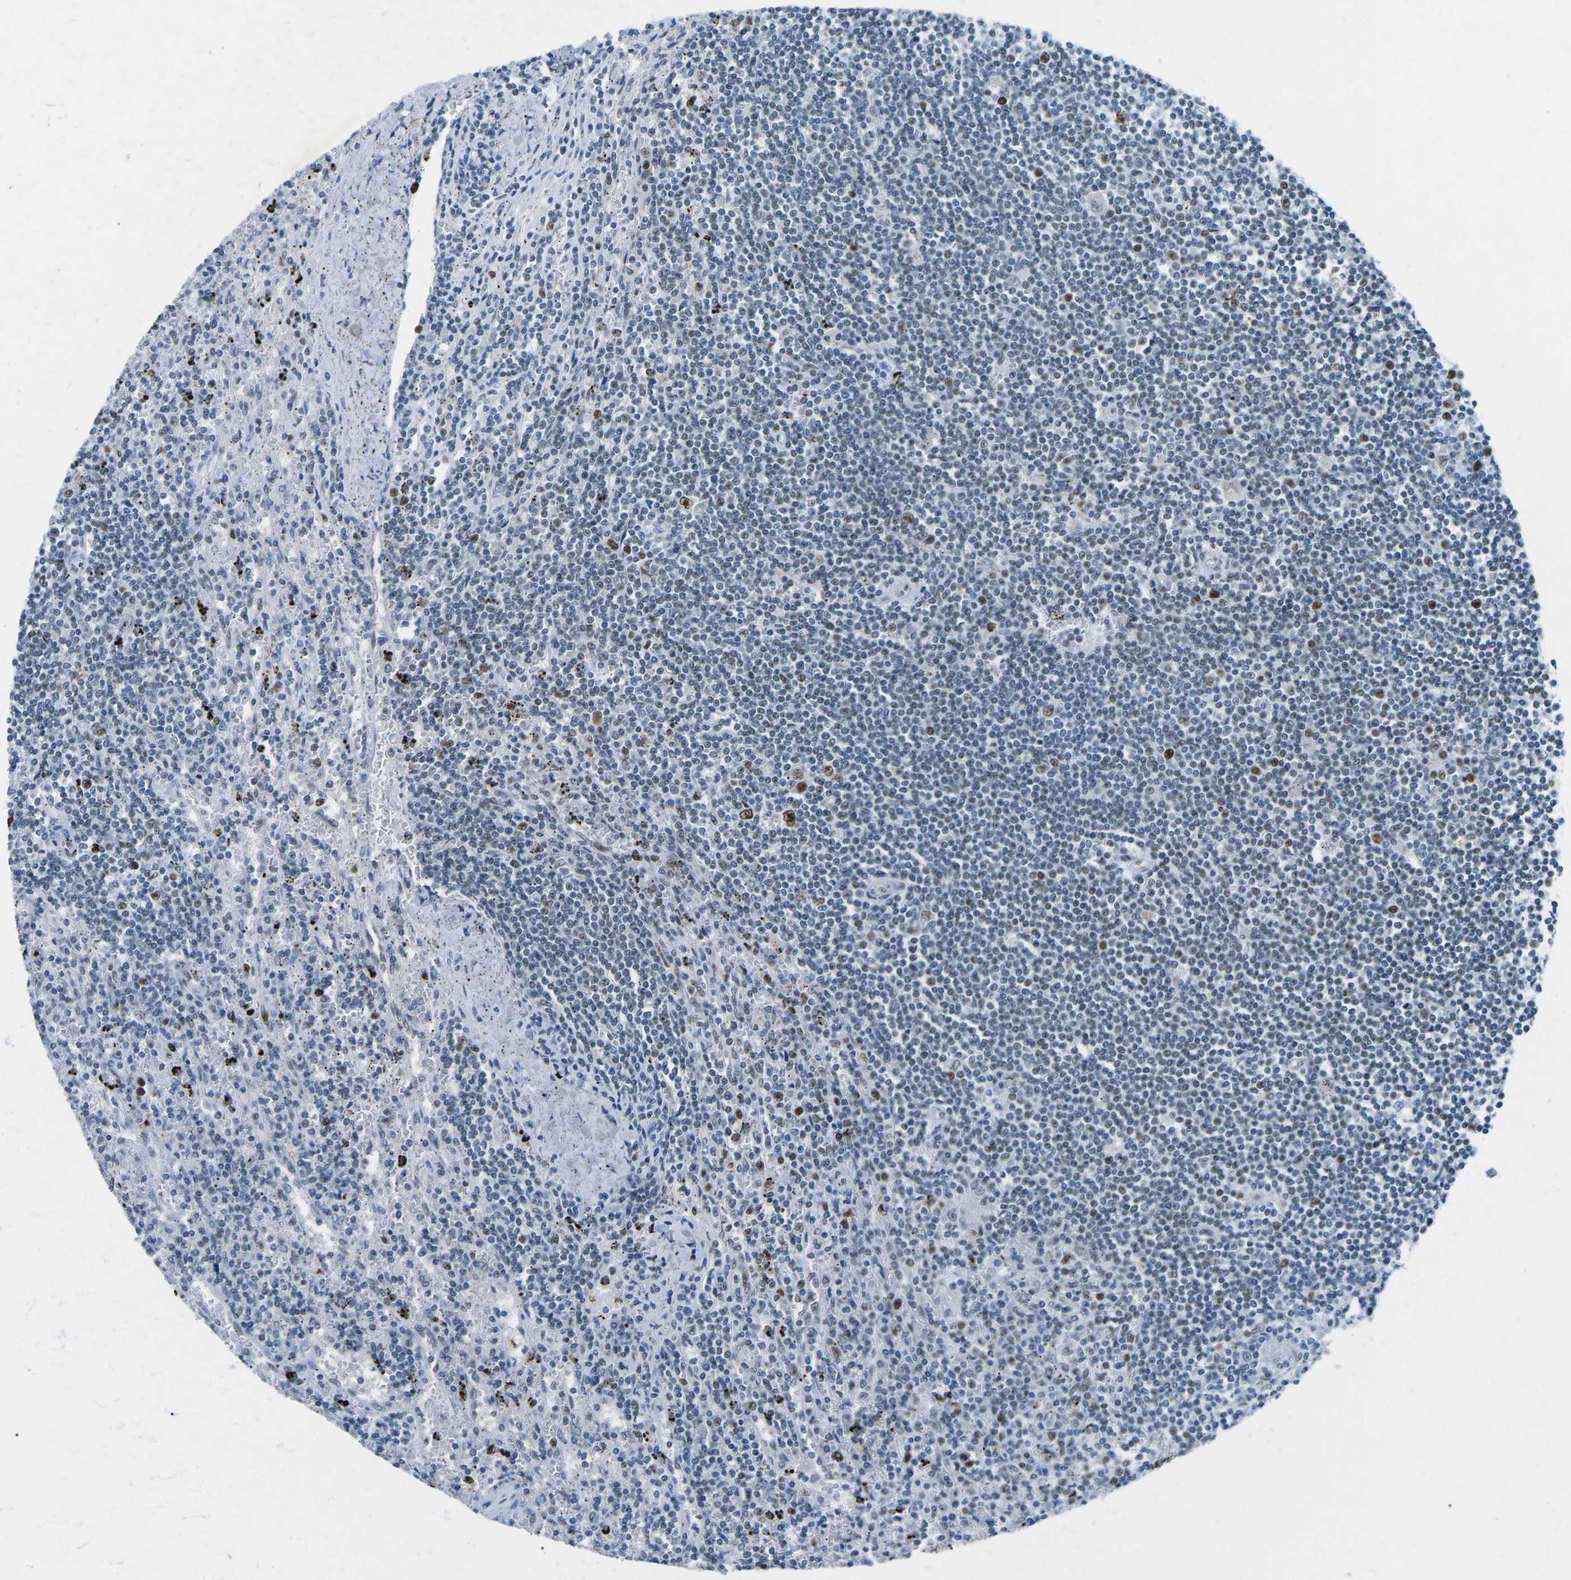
{"staining": {"intensity": "moderate", "quantity": "25%-75%", "location": "nuclear"}, "tissue": "lymphoma", "cell_type": "Tumor cells", "image_type": "cancer", "snomed": [{"axis": "morphology", "description": "Malignant lymphoma, non-Hodgkin's type, Low grade"}, {"axis": "topography", "description": "Spleen"}], "caption": "Brown immunohistochemical staining in human low-grade malignant lymphoma, non-Hodgkin's type exhibits moderate nuclear expression in approximately 25%-75% of tumor cells.", "gene": "RB1", "patient": {"sex": "male", "age": 76}}